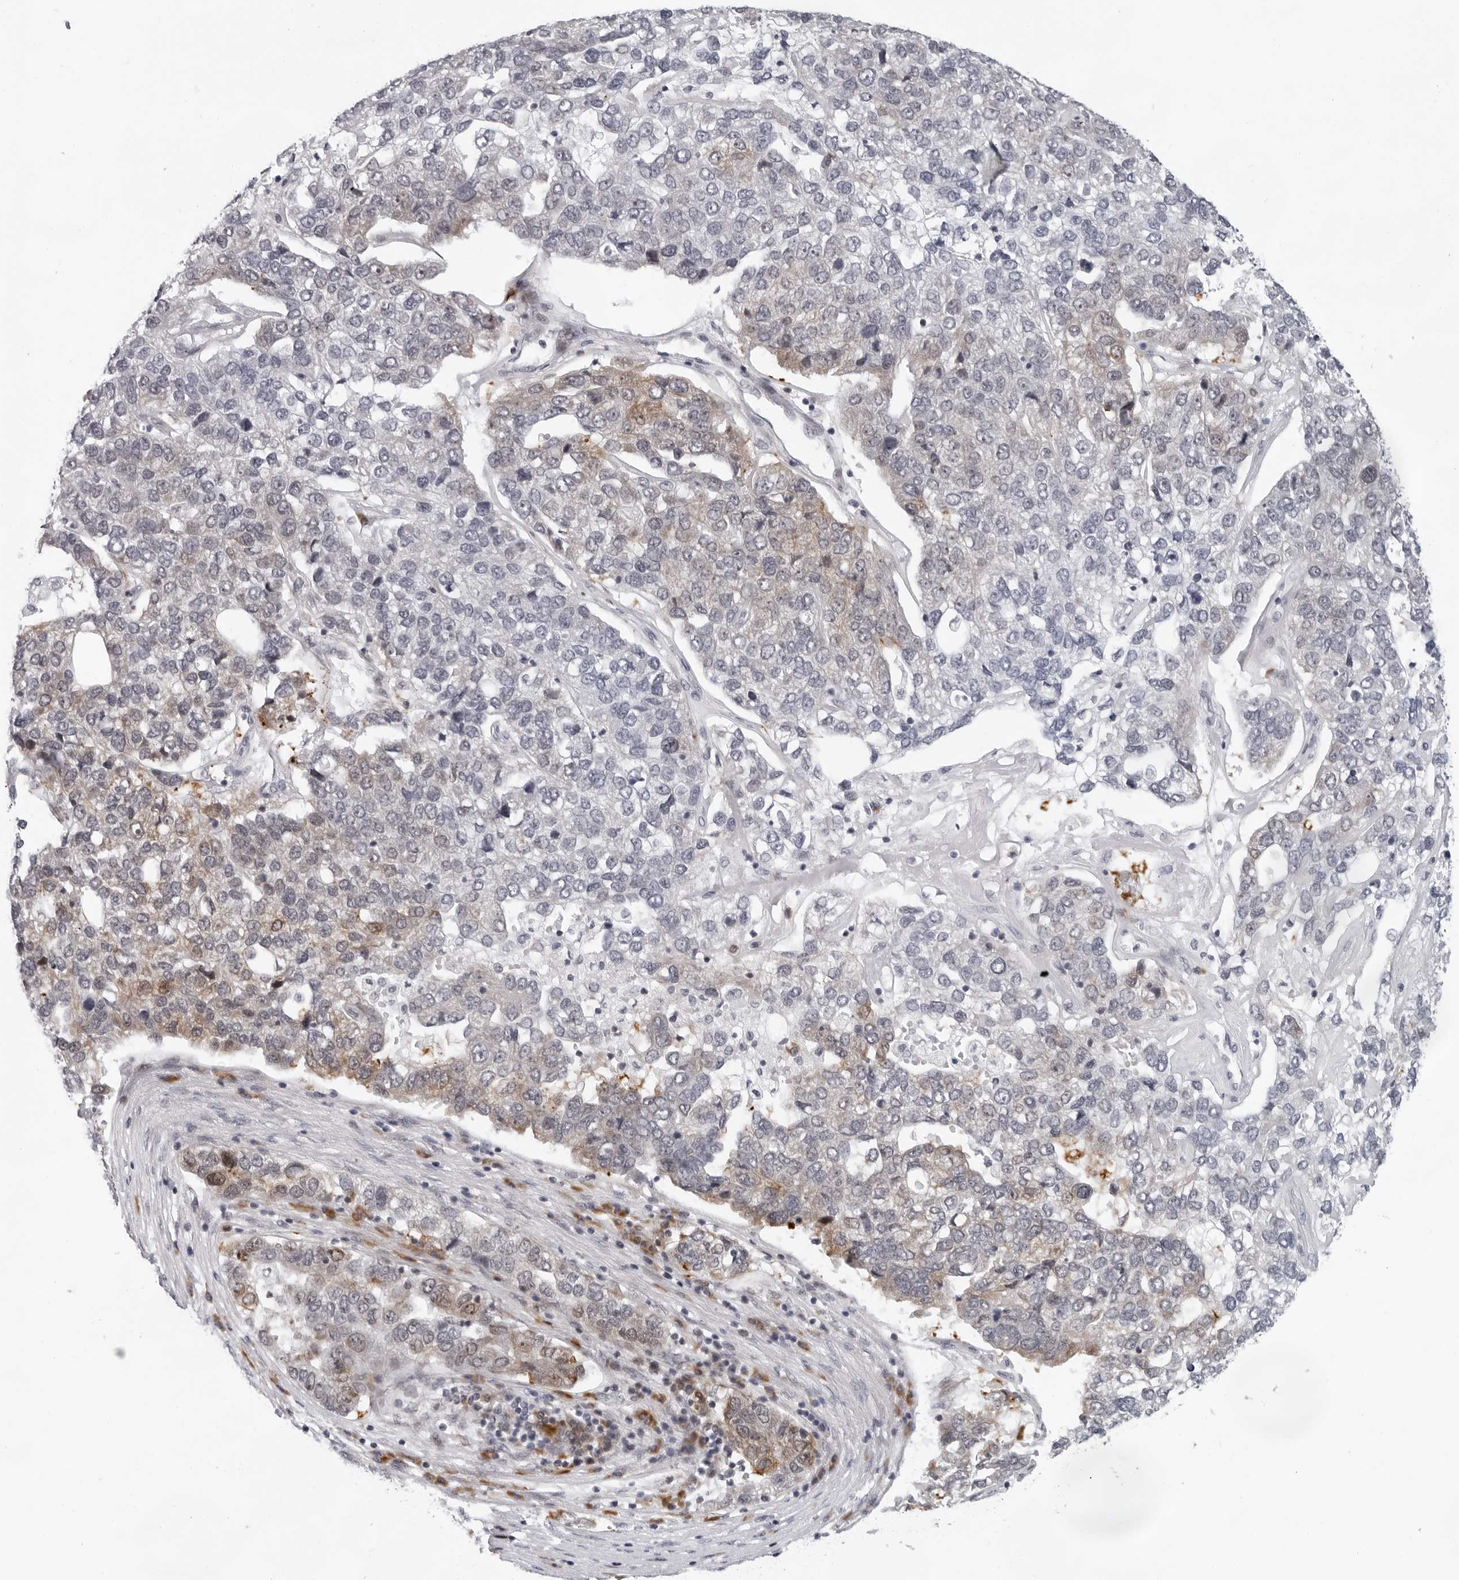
{"staining": {"intensity": "weak", "quantity": "<25%", "location": "cytoplasmic/membranous"}, "tissue": "pancreatic cancer", "cell_type": "Tumor cells", "image_type": "cancer", "snomed": [{"axis": "morphology", "description": "Adenocarcinoma, NOS"}, {"axis": "topography", "description": "Pancreas"}], "caption": "Tumor cells show no significant protein staining in adenocarcinoma (pancreatic). (DAB immunohistochemistry with hematoxylin counter stain).", "gene": "PIP4K2C", "patient": {"sex": "female", "age": 61}}